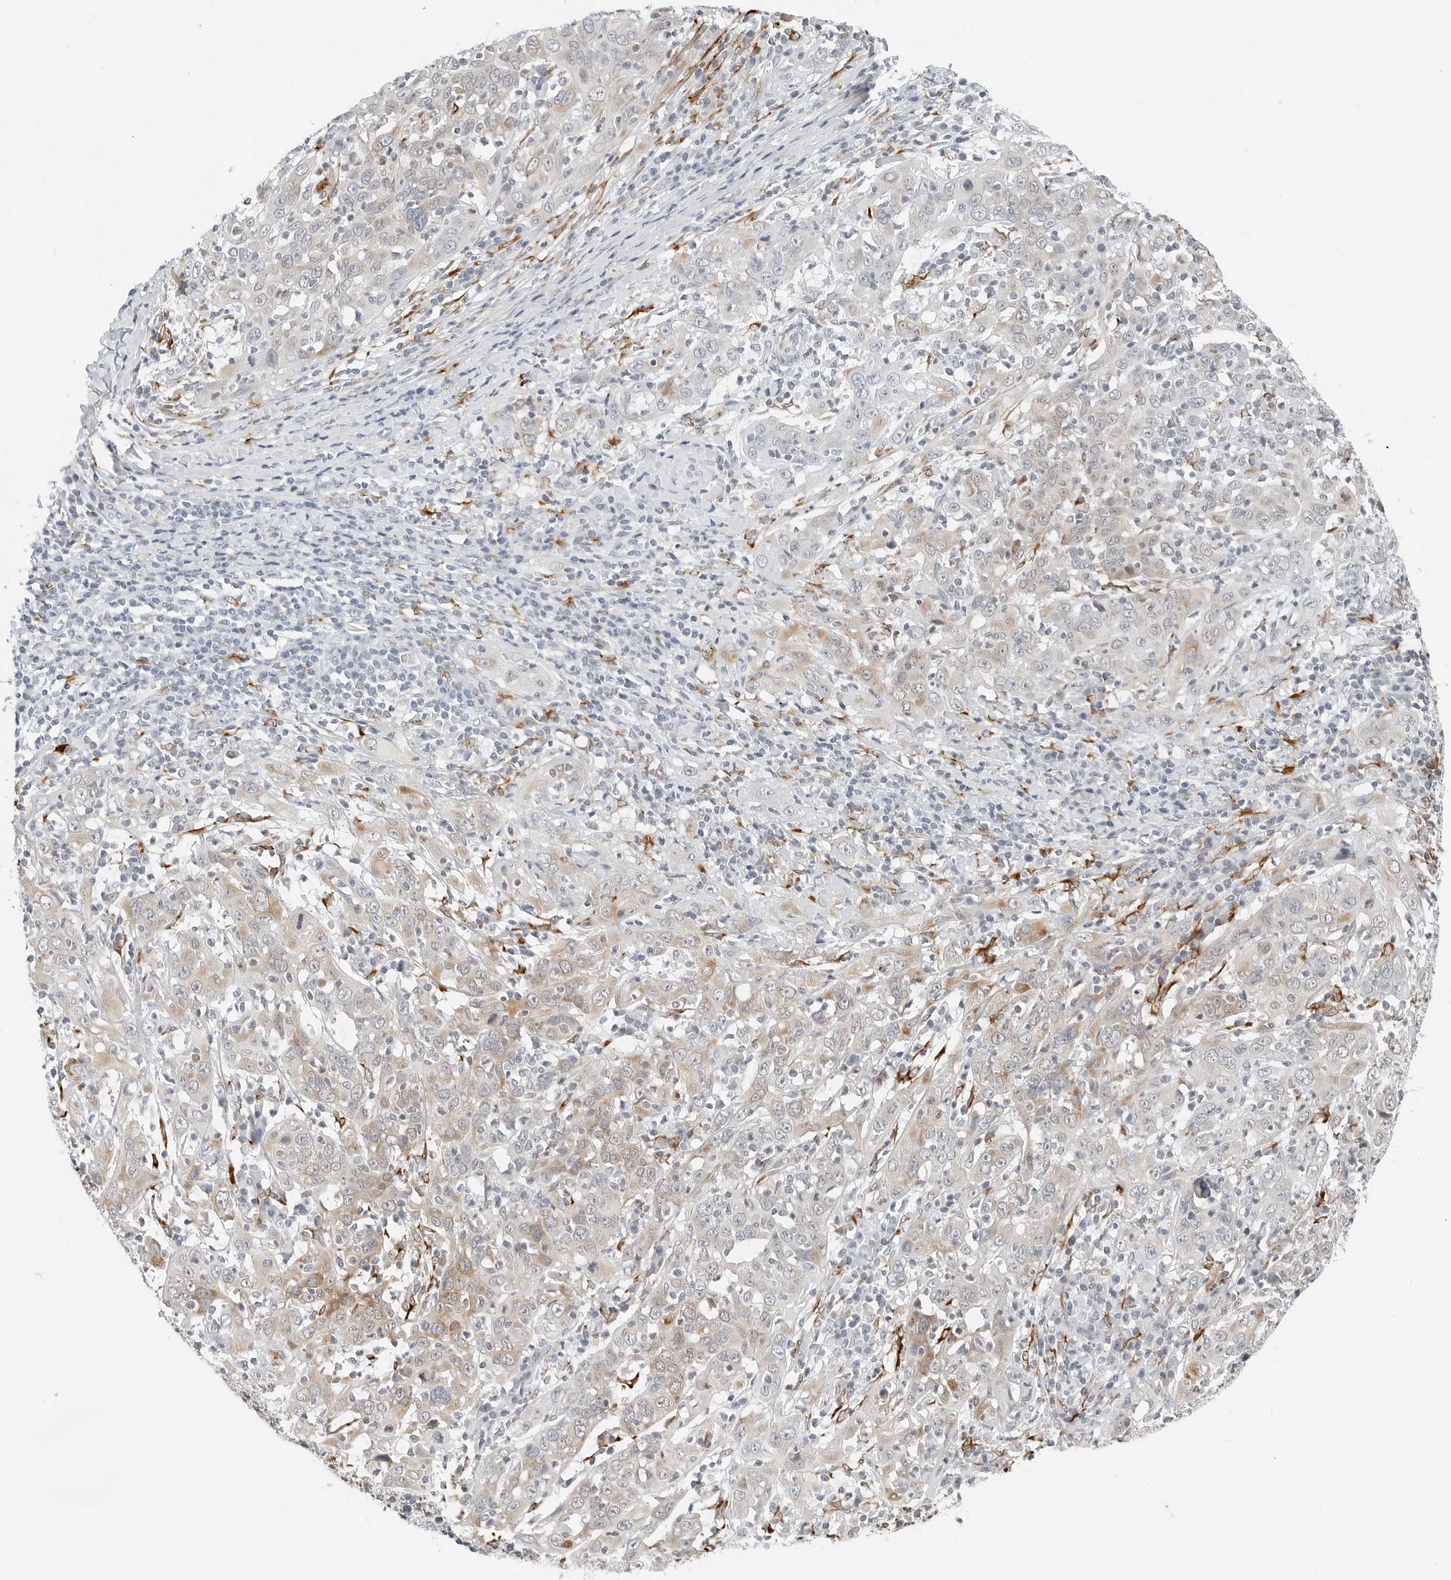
{"staining": {"intensity": "weak", "quantity": "25%-75%", "location": "cytoplasmic/membranous"}, "tissue": "cervical cancer", "cell_type": "Tumor cells", "image_type": "cancer", "snomed": [{"axis": "morphology", "description": "Squamous cell carcinoma, NOS"}, {"axis": "topography", "description": "Cervix"}], "caption": "Human cervical cancer (squamous cell carcinoma) stained with a protein marker reveals weak staining in tumor cells.", "gene": "P4HA2", "patient": {"sex": "female", "age": 46}}